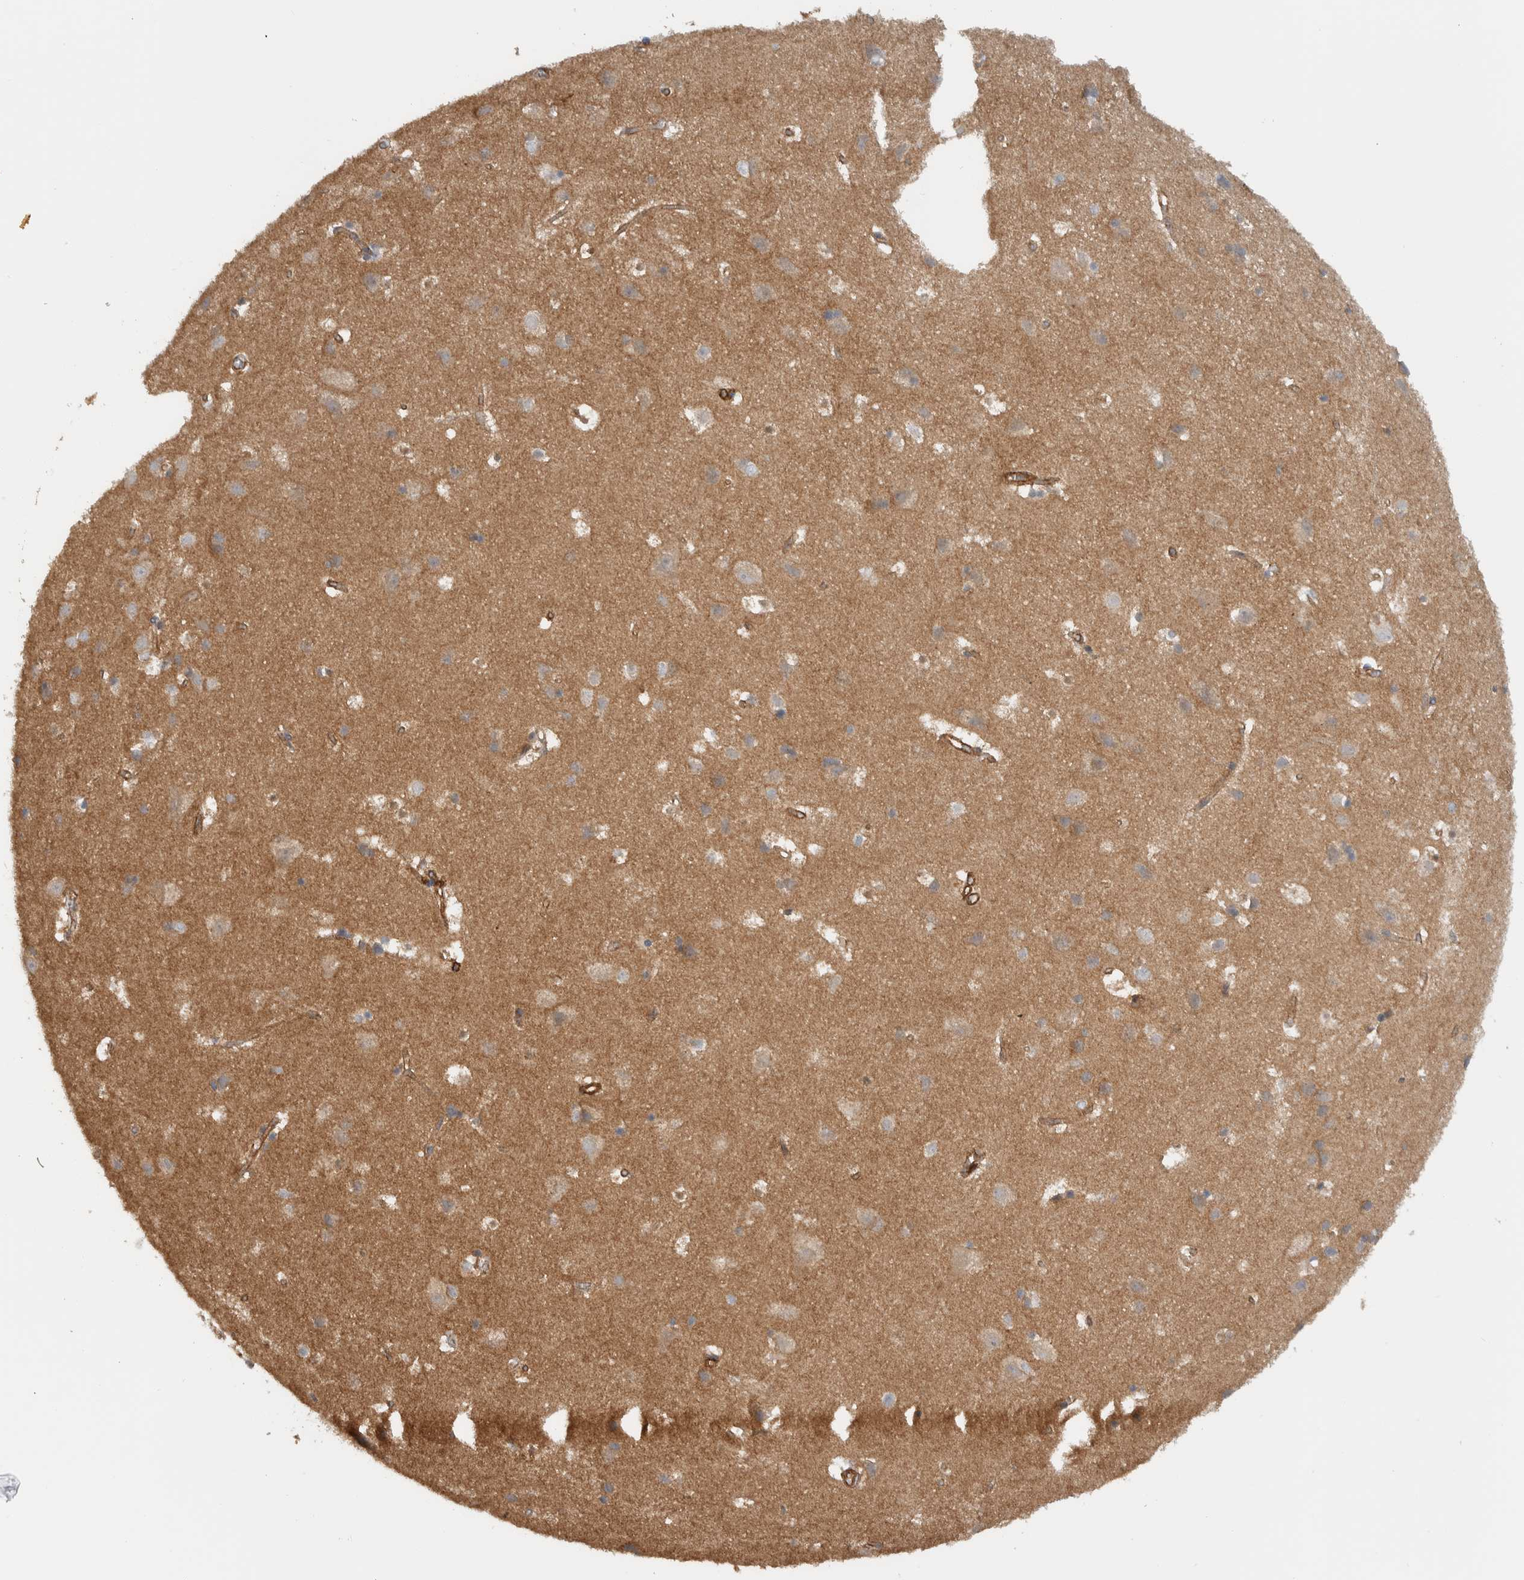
{"staining": {"intensity": "moderate", "quantity": ">75%", "location": "cytoplasmic/membranous"}, "tissue": "cerebral cortex", "cell_type": "Endothelial cells", "image_type": "normal", "snomed": [{"axis": "morphology", "description": "Normal tissue, NOS"}, {"axis": "topography", "description": "Cerebral cortex"}], "caption": "Cerebral cortex was stained to show a protein in brown. There is medium levels of moderate cytoplasmic/membranous expression in about >75% of endothelial cells. The staining was performed using DAB (3,3'-diaminobenzidine), with brown indicating positive protein expression. Nuclei are stained blue with hematoxylin.", "gene": "MPRIP", "patient": {"sex": "male", "age": 54}}